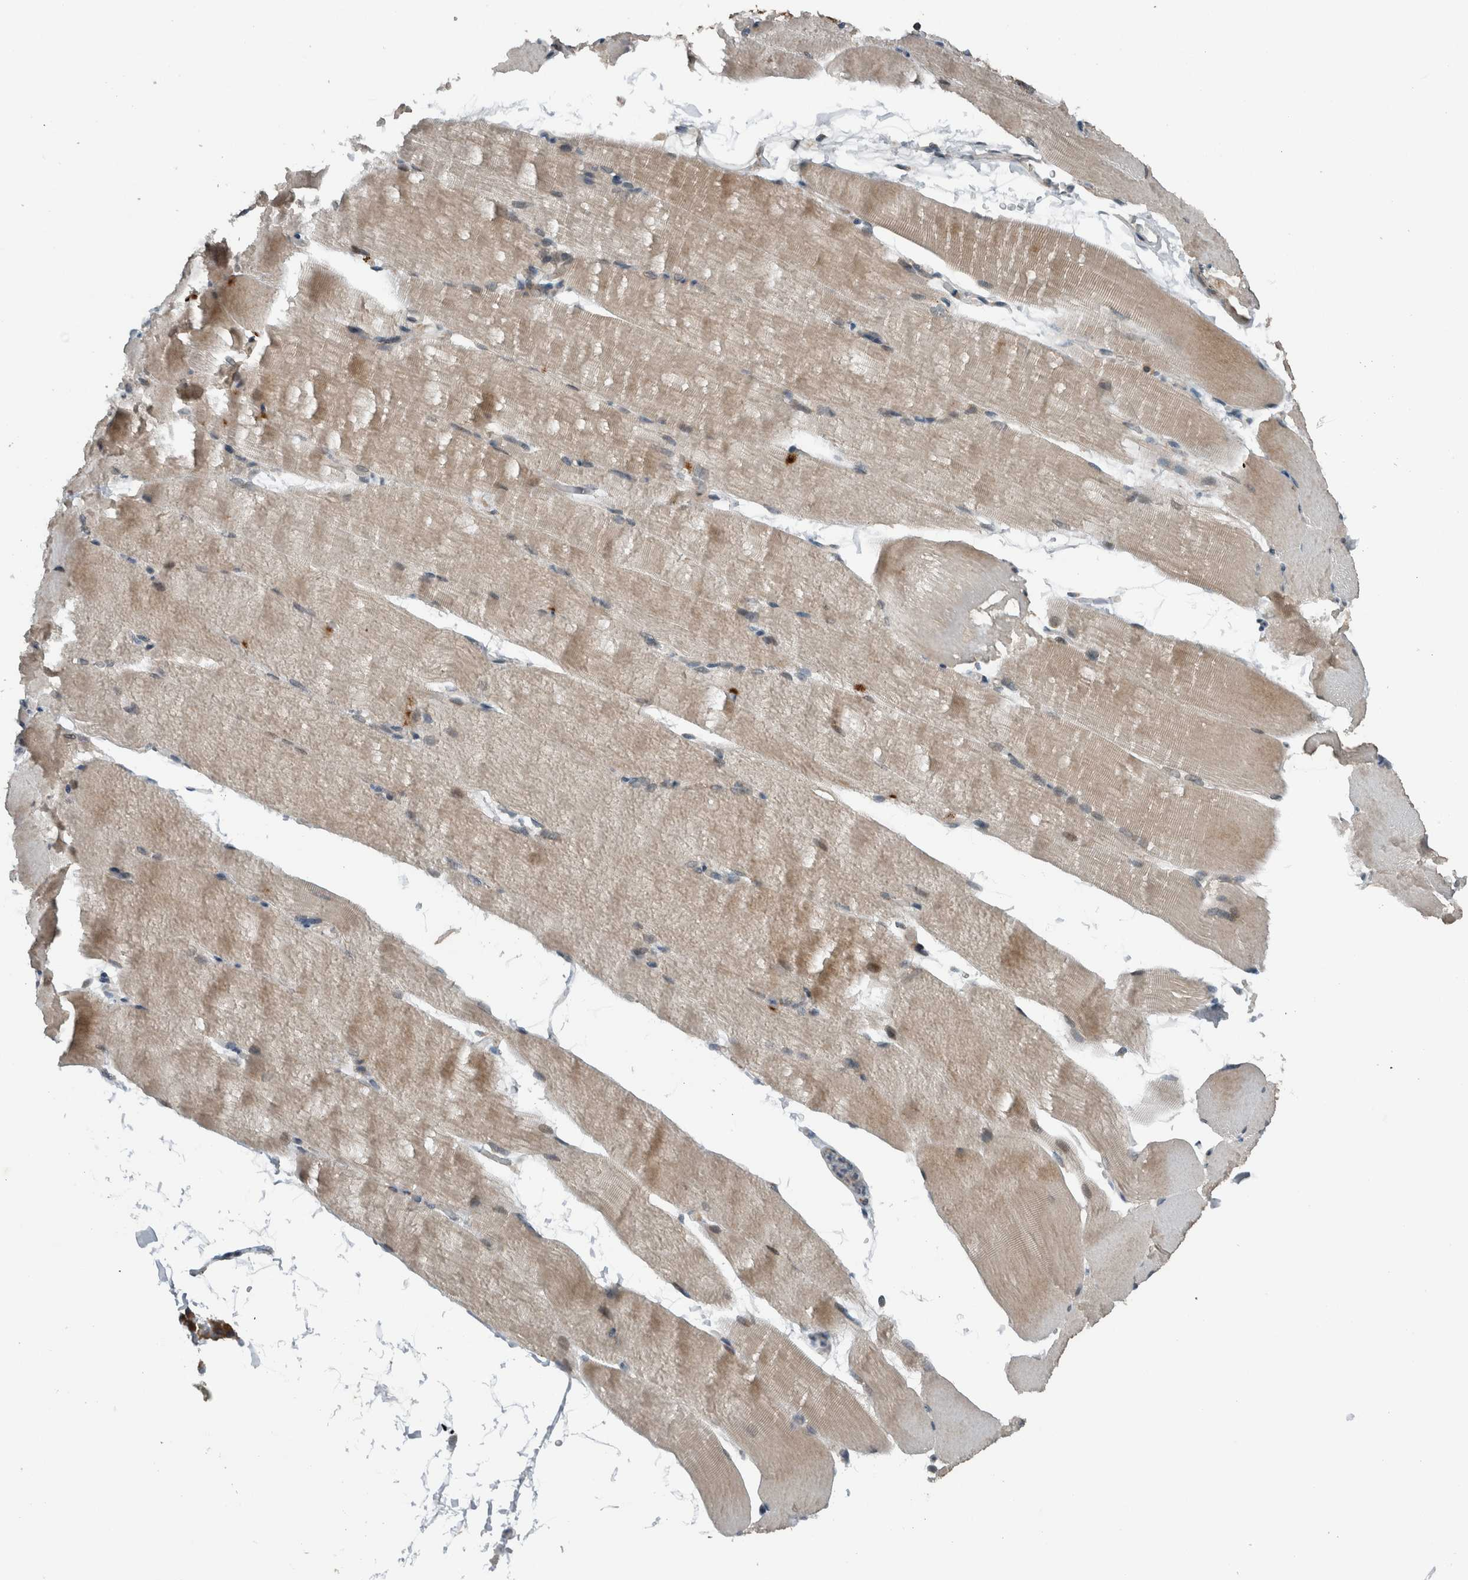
{"staining": {"intensity": "weak", "quantity": "25%-75%", "location": "cytoplasmic/membranous"}, "tissue": "skeletal muscle", "cell_type": "Myocytes", "image_type": "normal", "snomed": [{"axis": "morphology", "description": "Normal tissue, NOS"}, {"axis": "topography", "description": "Skeletal muscle"}, {"axis": "topography", "description": "Parathyroid gland"}], "caption": "IHC histopathology image of benign skeletal muscle: human skeletal muscle stained using IHC demonstrates low levels of weak protein expression localized specifically in the cytoplasmic/membranous of myocytes, appearing as a cytoplasmic/membranous brown color.", "gene": "GBA2", "patient": {"sex": "female", "age": 37}}